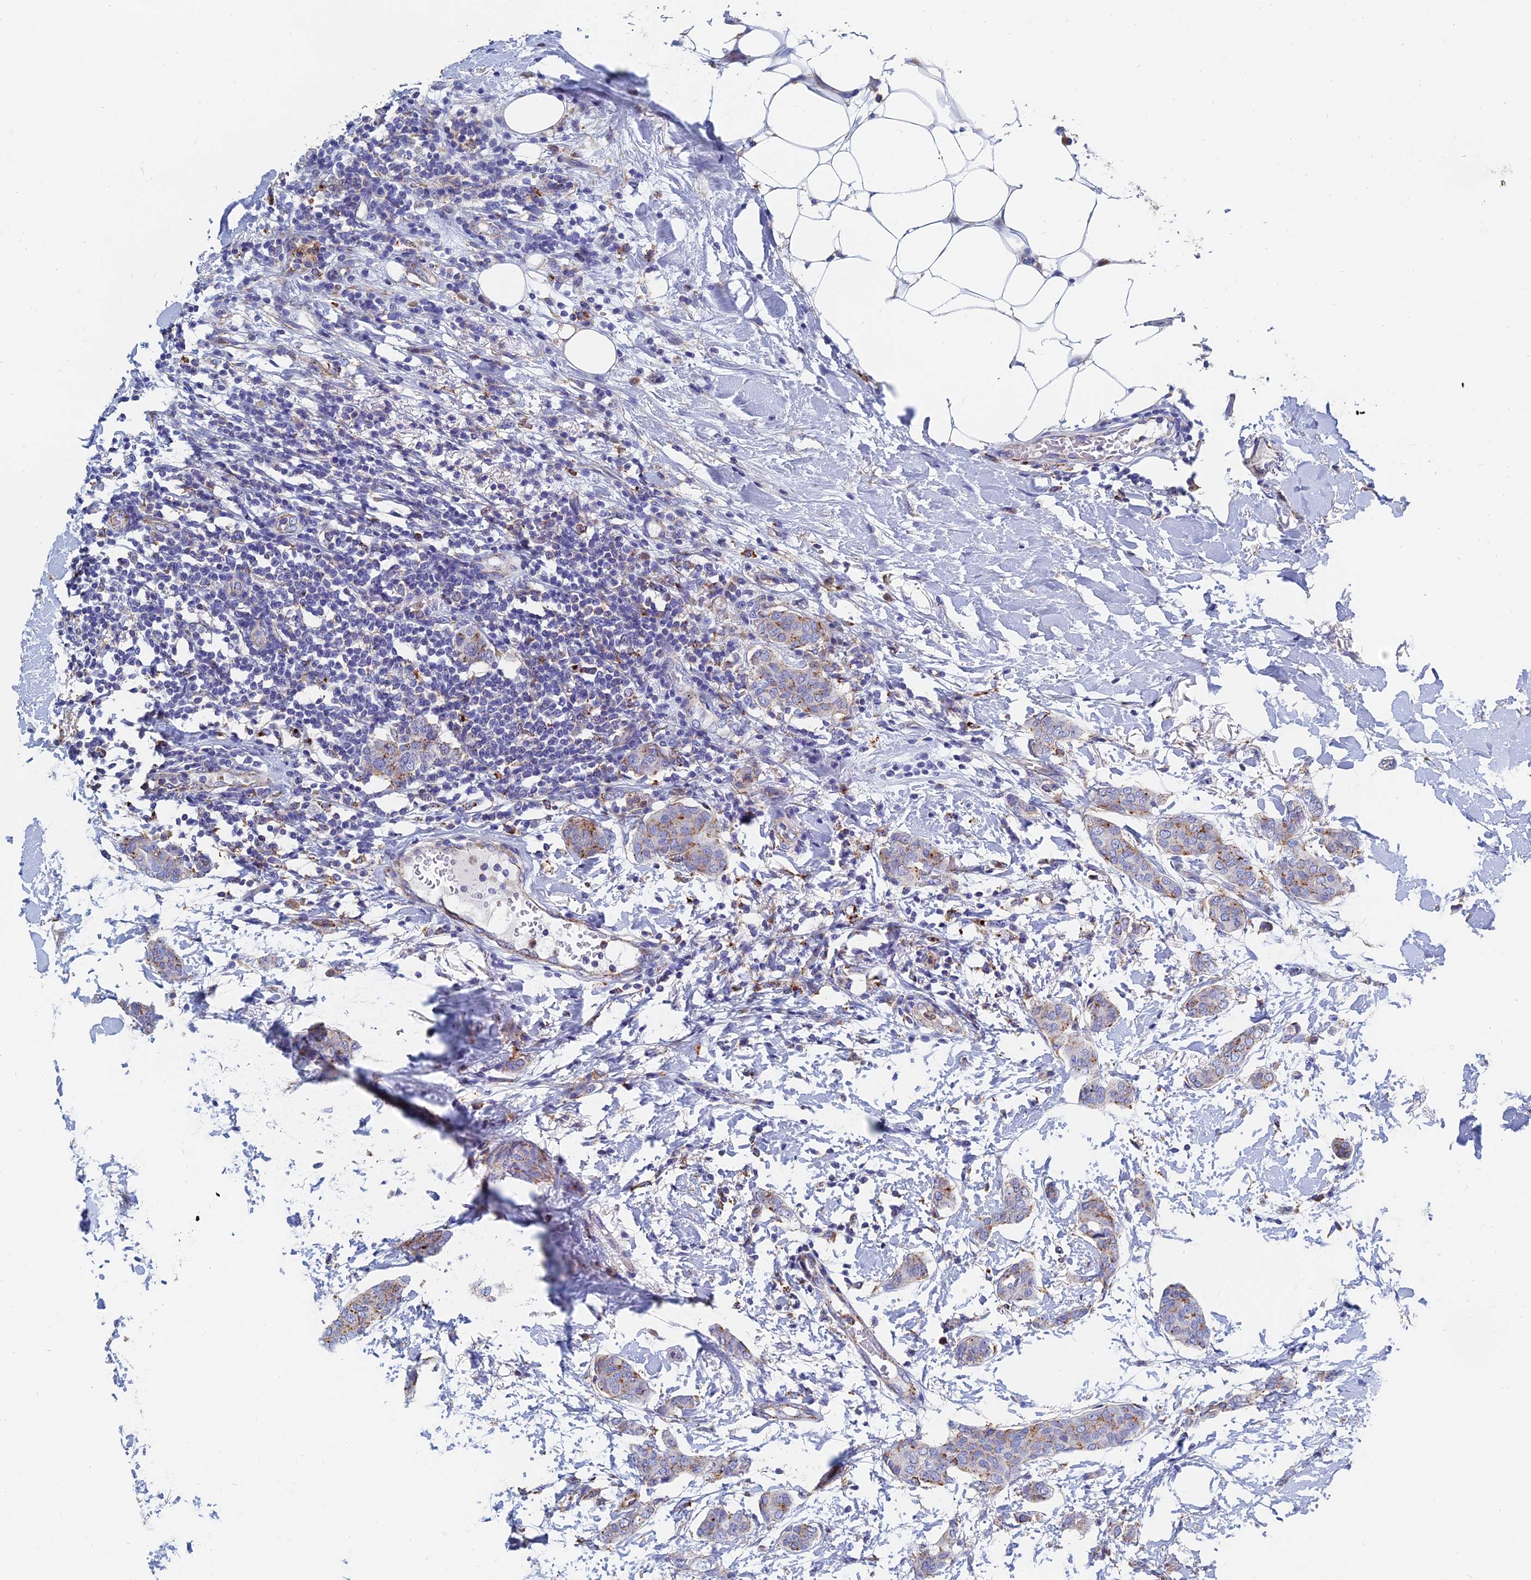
{"staining": {"intensity": "moderate", "quantity": ">75%", "location": "cytoplasmic/membranous"}, "tissue": "breast cancer", "cell_type": "Tumor cells", "image_type": "cancer", "snomed": [{"axis": "morphology", "description": "Duct carcinoma"}, {"axis": "topography", "description": "Breast"}], "caption": "IHC micrograph of neoplastic tissue: breast intraductal carcinoma stained using IHC displays medium levels of moderate protein expression localized specifically in the cytoplasmic/membranous of tumor cells, appearing as a cytoplasmic/membranous brown color.", "gene": "SPNS1", "patient": {"sex": "female", "age": 72}}